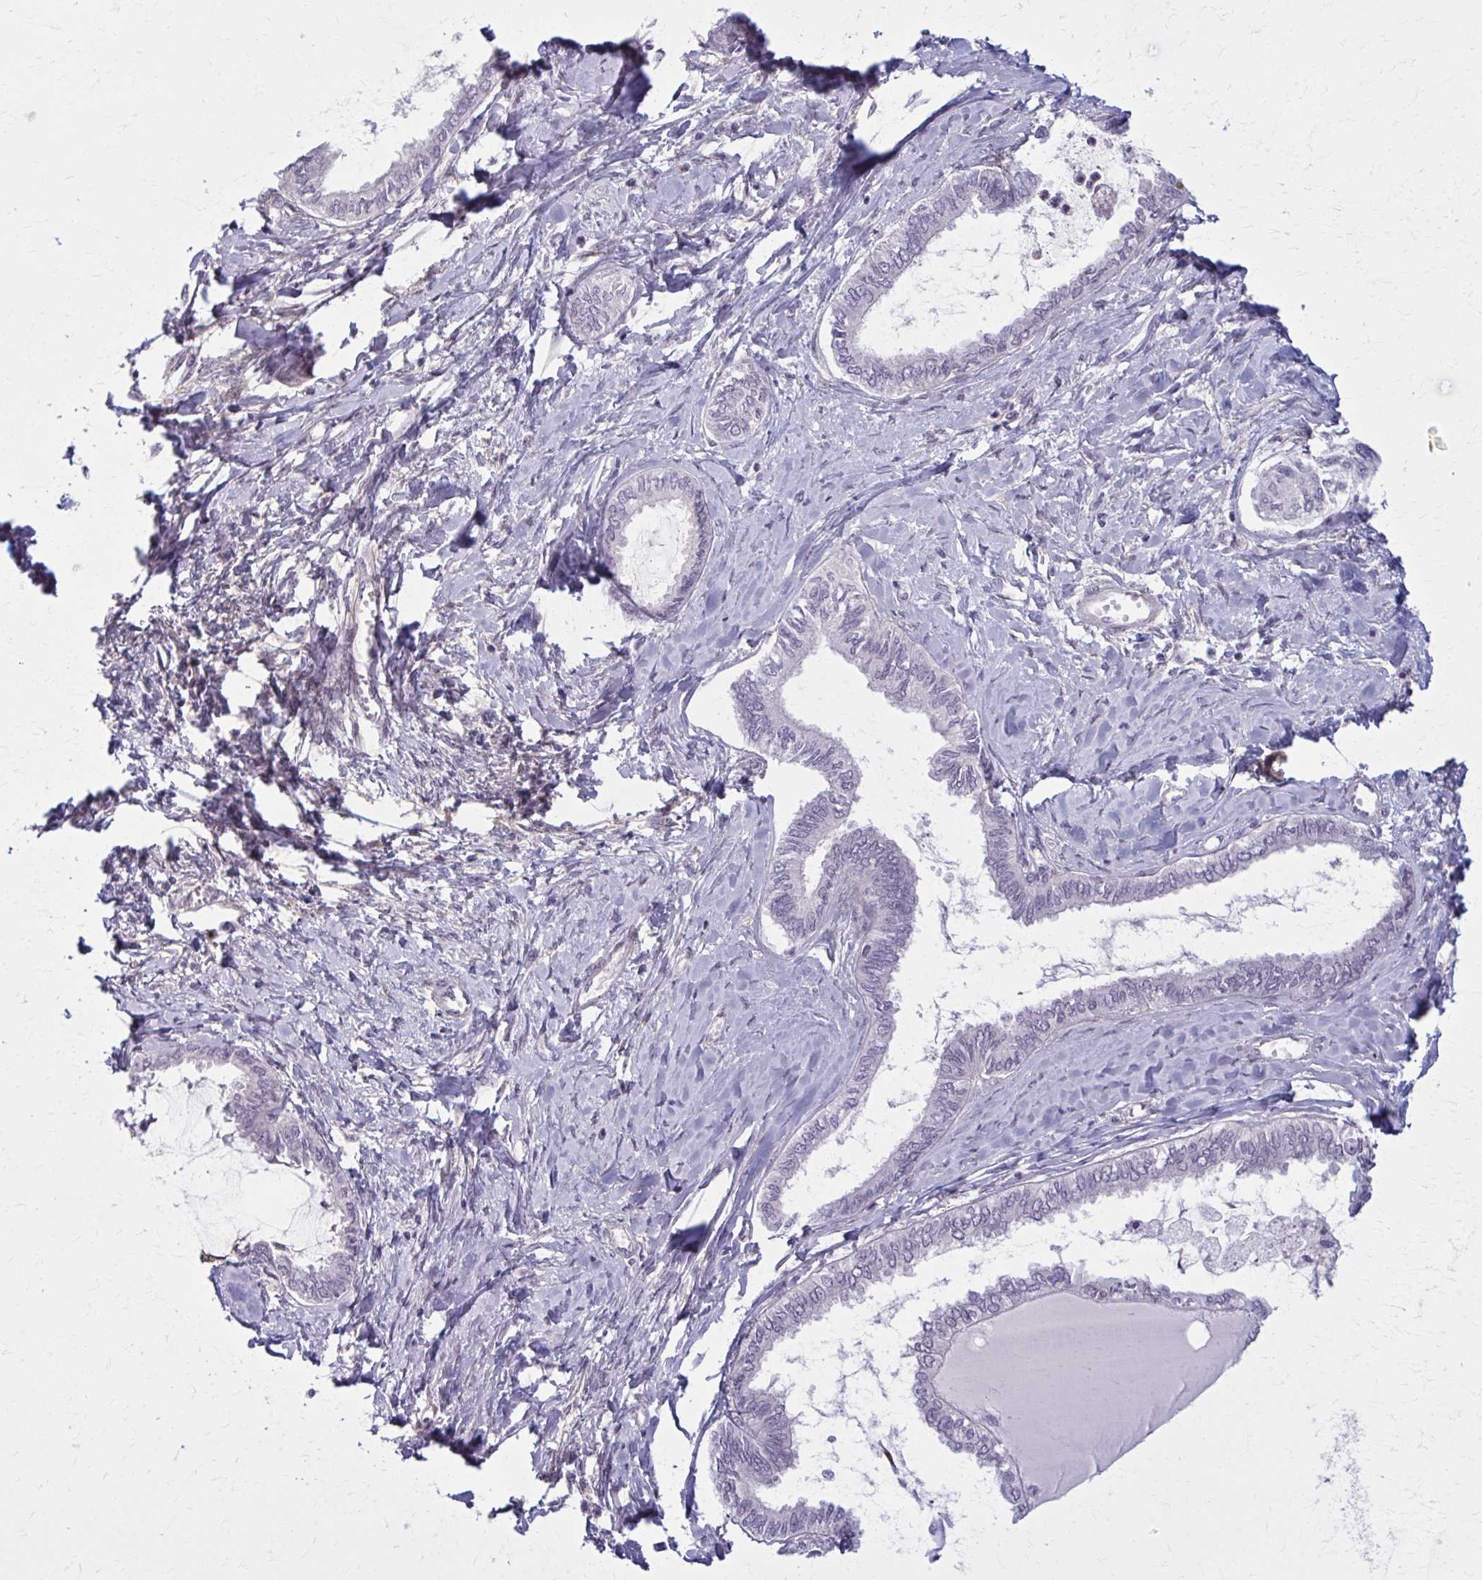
{"staining": {"intensity": "negative", "quantity": "none", "location": "none"}, "tissue": "ovarian cancer", "cell_type": "Tumor cells", "image_type": "cancer", "snomed": [{"axis": "morphology", "description": "Carcinoma, endometroid"}, {"axis": "topography", "description": "Ovary"}], "caption": "Human ovarian endometroid carcinoma stained for a protein using immunohistochemistry (IHC) reveals no positivity in tumor cells.", "gene": "NUMBL", "patient": {"sex": "female", "age": 70}}